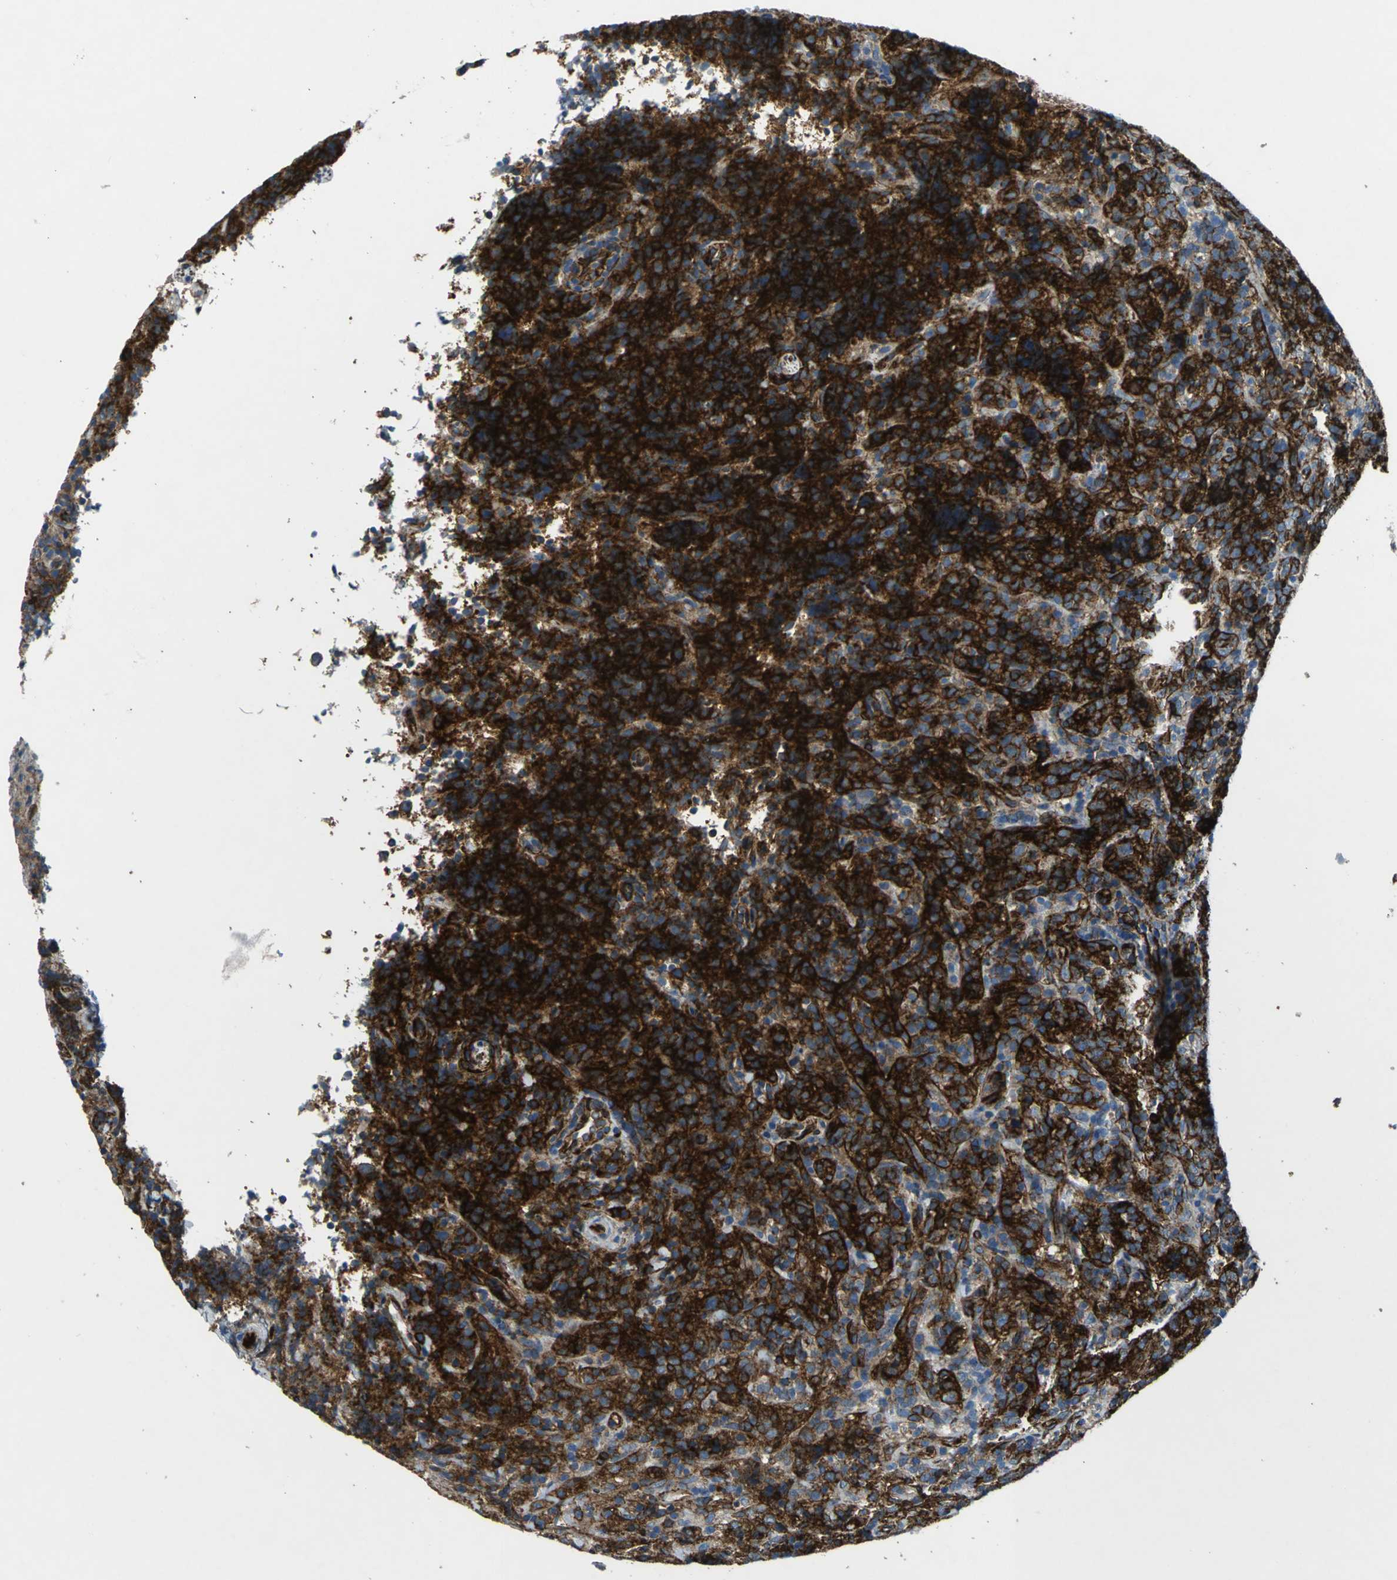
{"staining": {"intensity": "strong", "quantity": ">75%", "location": "cytoplasmic/membranous"}, "tissue": "lymphoma", "cell_type": "Tumor cells", "image_type": "cancer", "snomed": [{"axis": "morphology", "description": "Malignant lymphoma, non-Hodgkin's type, High grade"}, {"axis": "topography", "description": "Tonsil"}], "caption": "This image shows IHC staining of human lymphoma, with high strong cytoplasmic/membranous expression in about >75% of tumor cells.", "gene": "RPS13", "patient": {"sex": "female", "age": 36}}